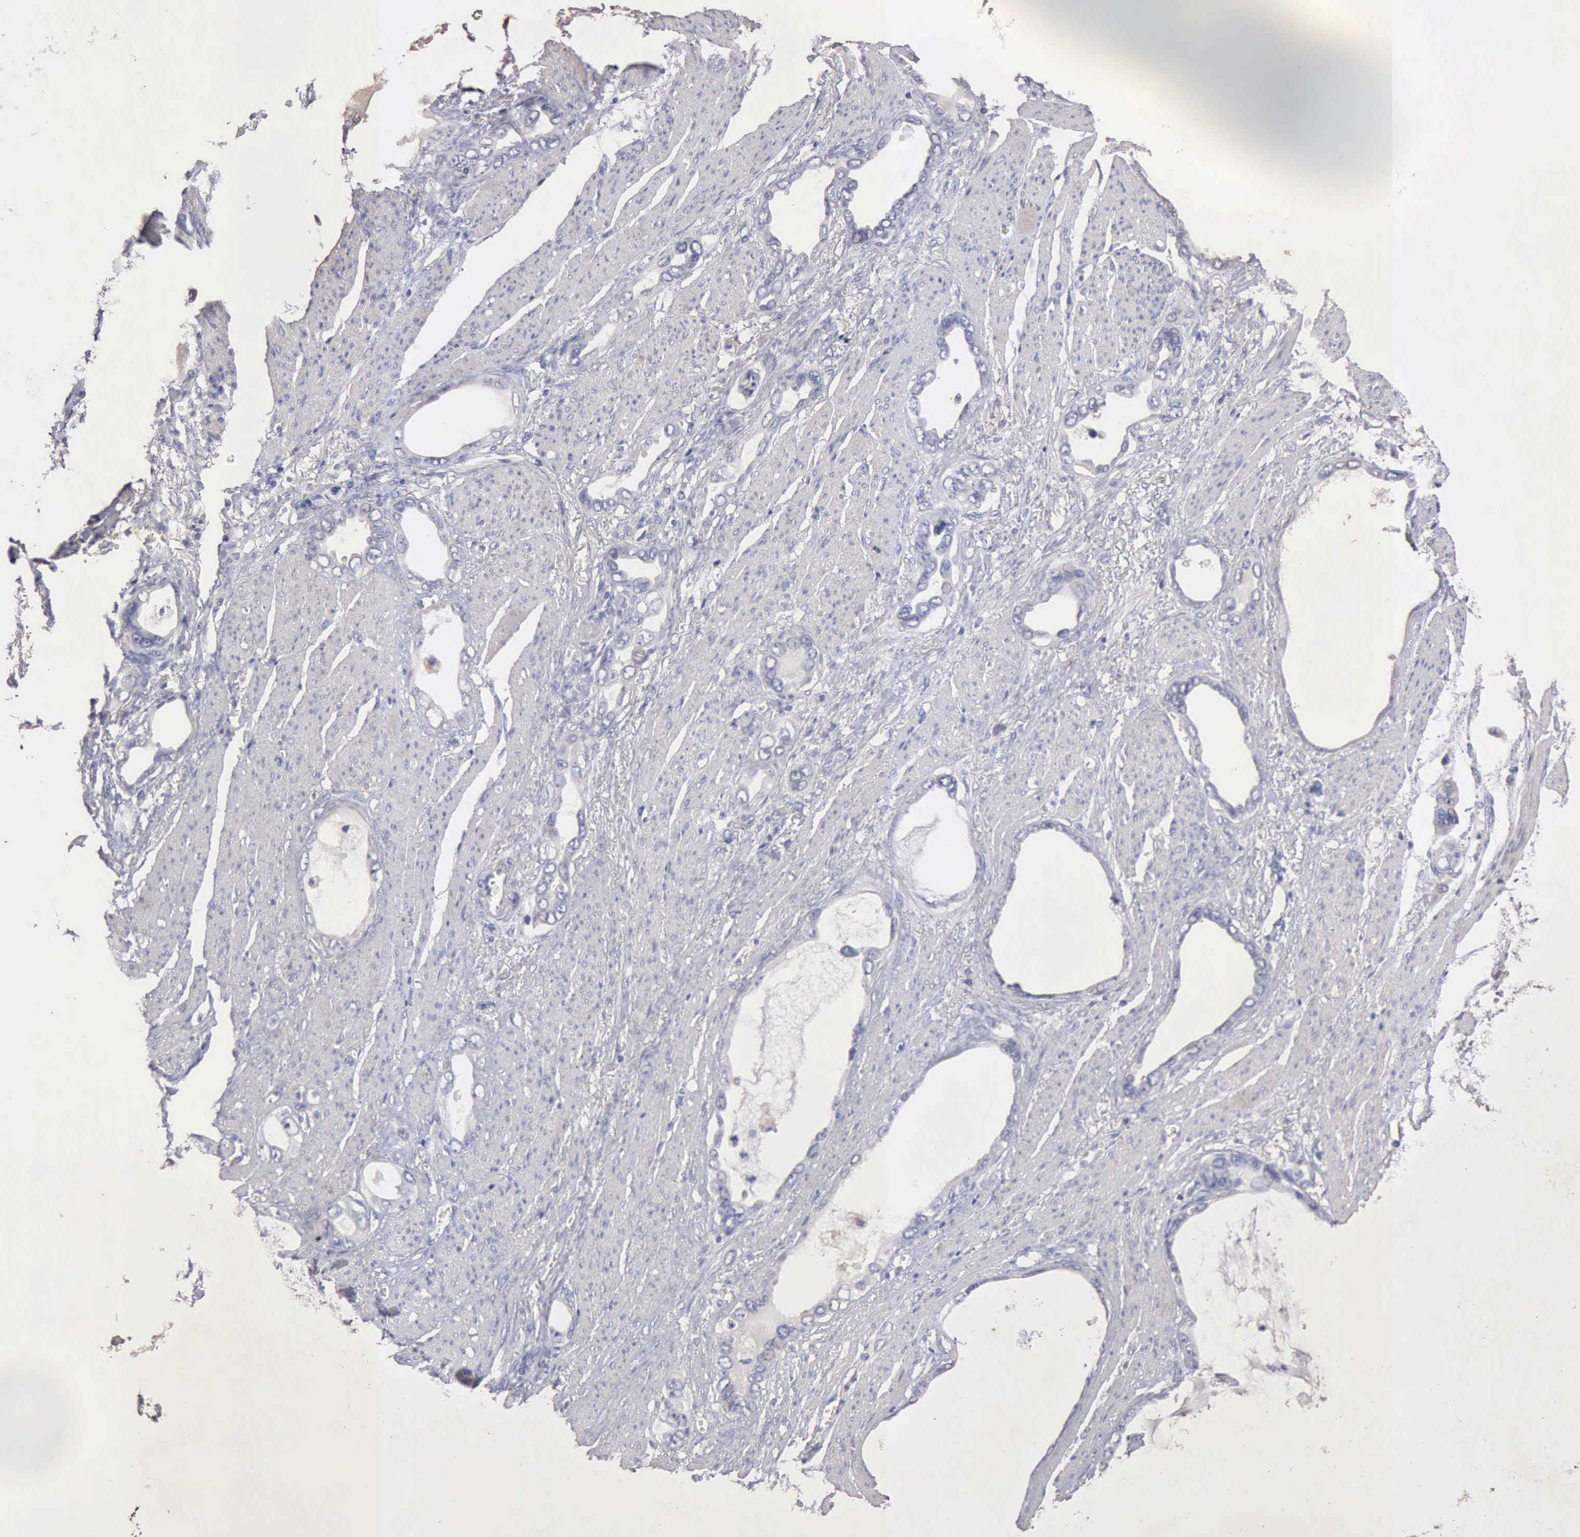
{"staining": {"intensity": "negative", "quantity": "none", "location": "none"}, "tissue": "stomach cancer", "cell_type": "Tumor cells", "image_type": "cancer", "snomed": [{"axis": "morphology", "description": "Adenocarcinoma, NOS"}, {"axis": "topography", "description": "Stomach"}], "caption": "High magnification brightfield microscopy of stomach cancer stained with DAB (brown) and counterstained with hematoxylin (blue): tumor cells show no significant positivity. (DAB IHC with hematoxylin counter stain).", "gene": "KRT6B", "patient": {"sex": "male", "age": 78}}